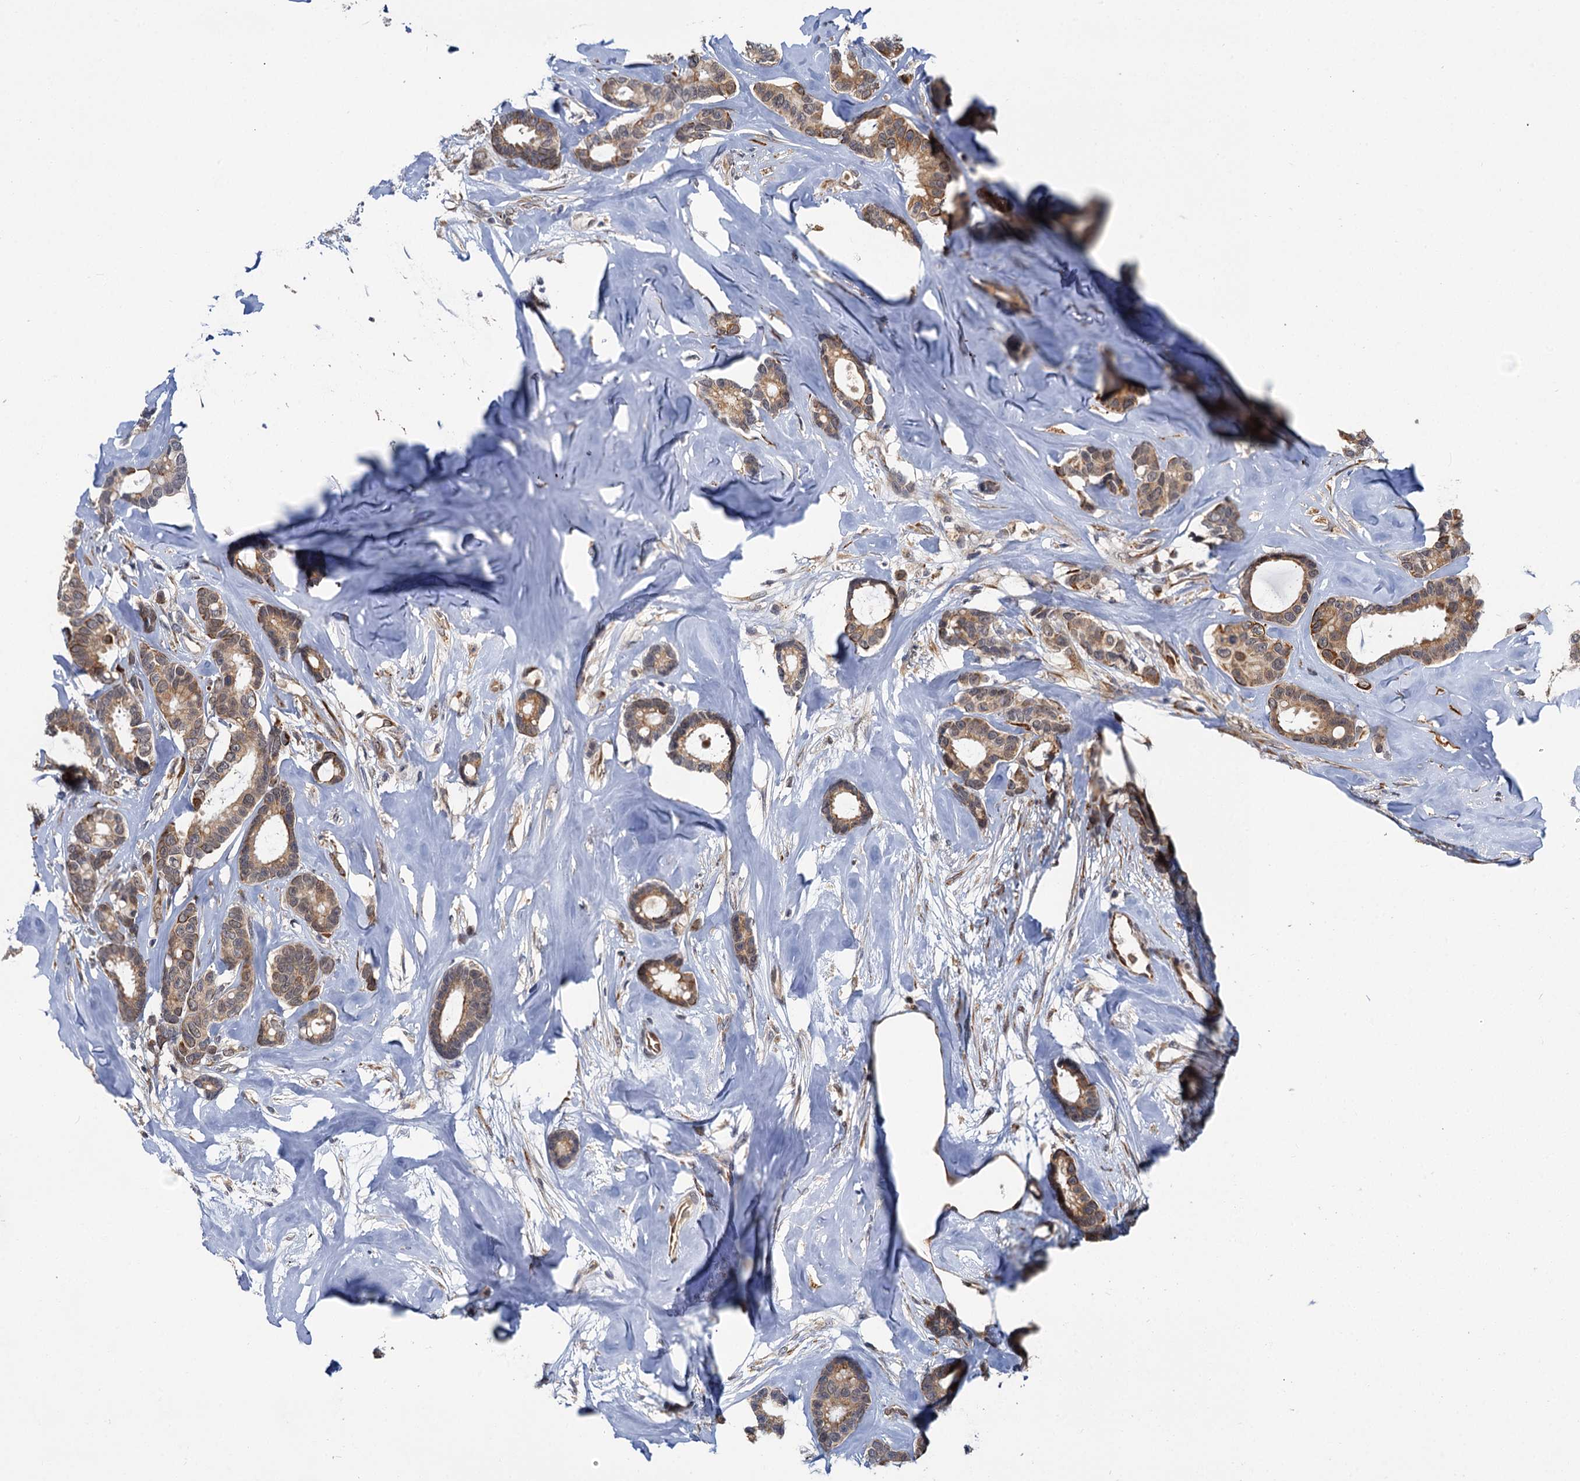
{"staining": {"intensity": "moderate", "quantity": ">75%", "location": "cytoplasmic/membranous"}, "tissue": "breast cancer", "cell_type": "Tumor cells", "image_type": "cancer", "snomed": [{"axis": "morphology", "description": "Duct carcinoma"}, {"axis": "topography", "description": "Breast"}], "caption": "IHC of breast intraductal carcinoma shows medium levels of moderate cytoplasmic/membranous staining in about >75% of tumor cells. Using DAB (brown) and hematoxylin (blue) stains, captured at high magnification using brightfield microscopy.", "gene": "APBA2", "patient": {"sex": "female", "age": 87}}